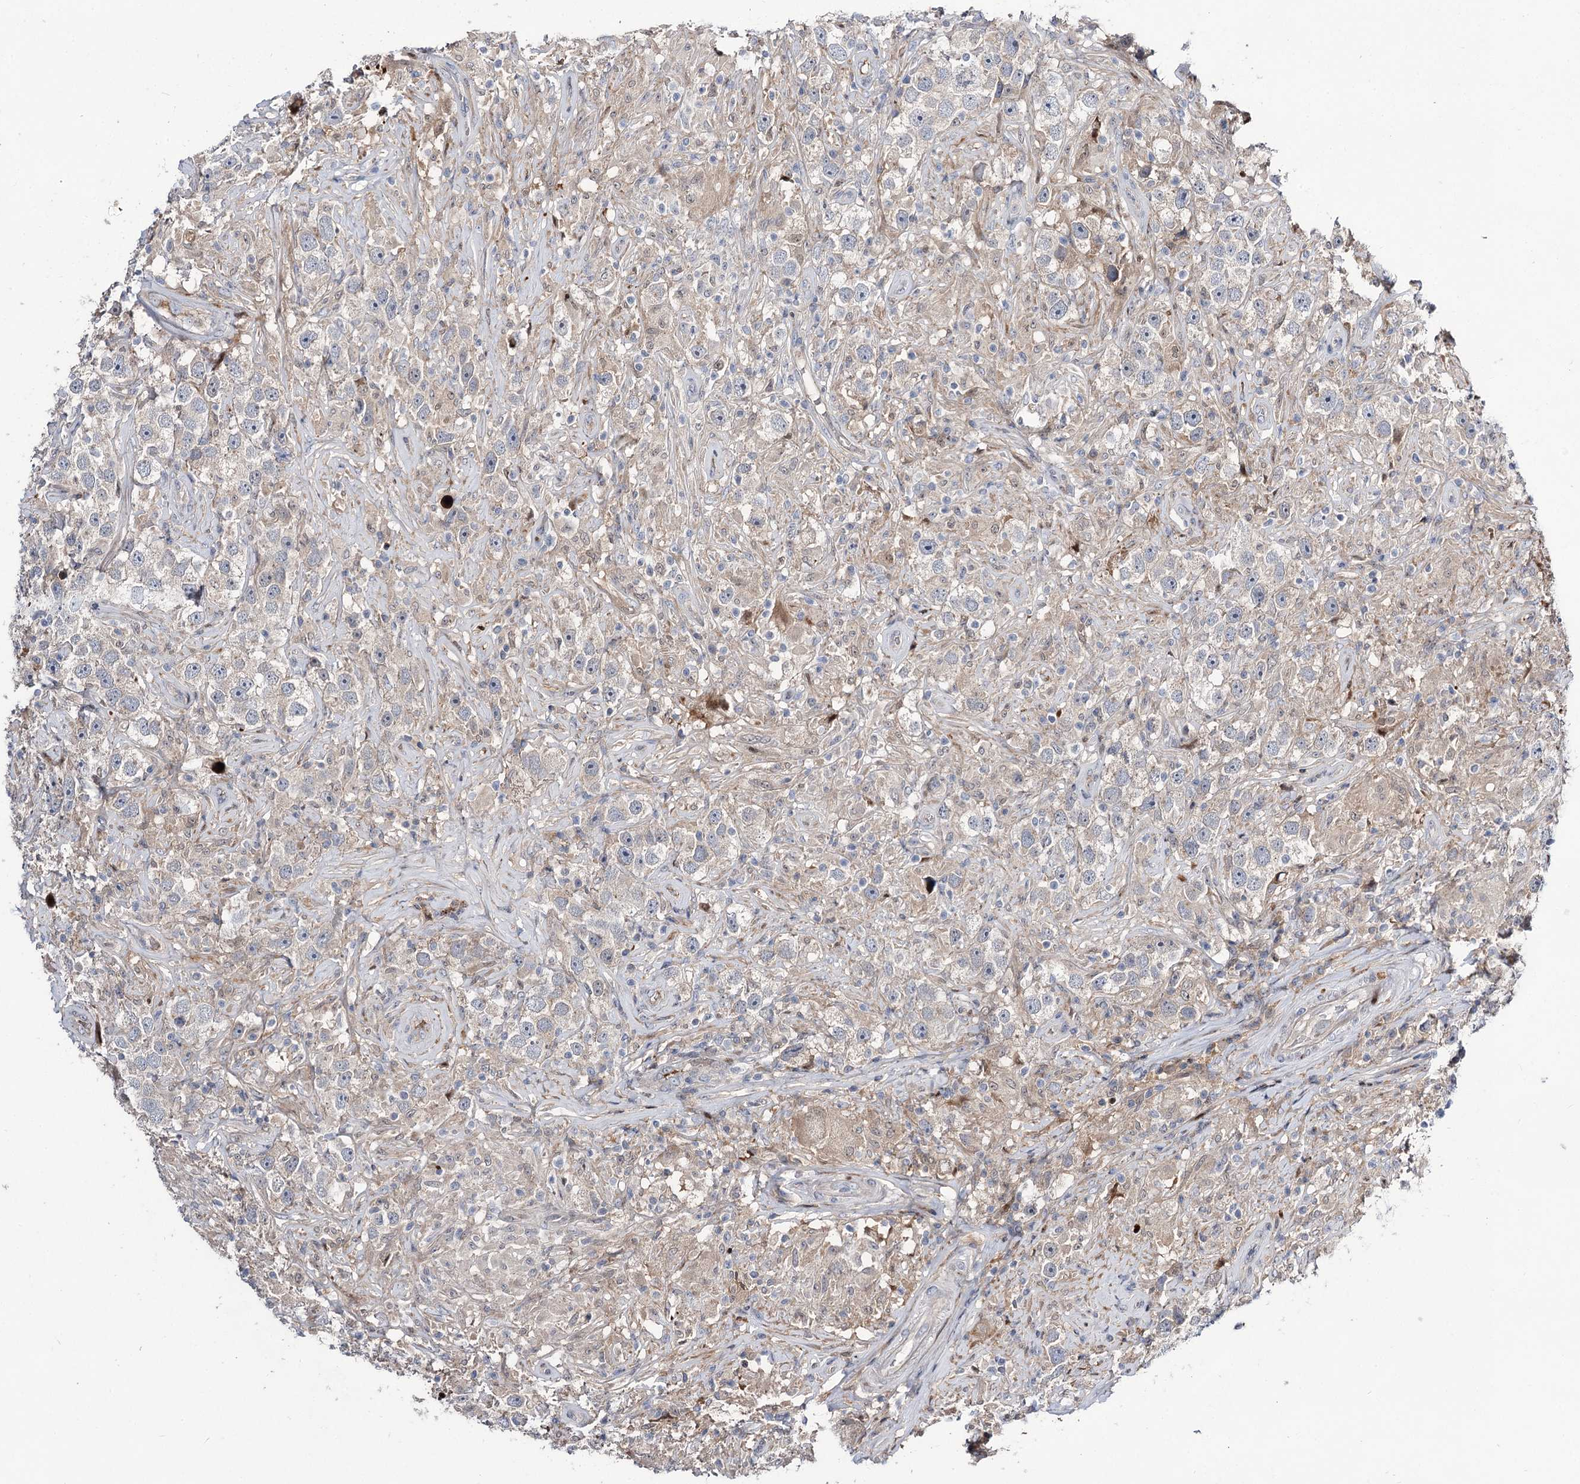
{"staining": {"intensity": "negative", "quantity": "none", "location": "none"}, "tissue": "testis cancer", "cell_type": "Tumor cells", "image_type": "cancer", "snomed": [{"axis": "morphology", "description": "Seminoma, NOS"}, {"axis": "topography", "description": "Testis"}], "caption": "There is no significant expression in tumor cells of testis cancer.", "gene": "ITFG2", "patient": {"sex": "male", "age": 49}}